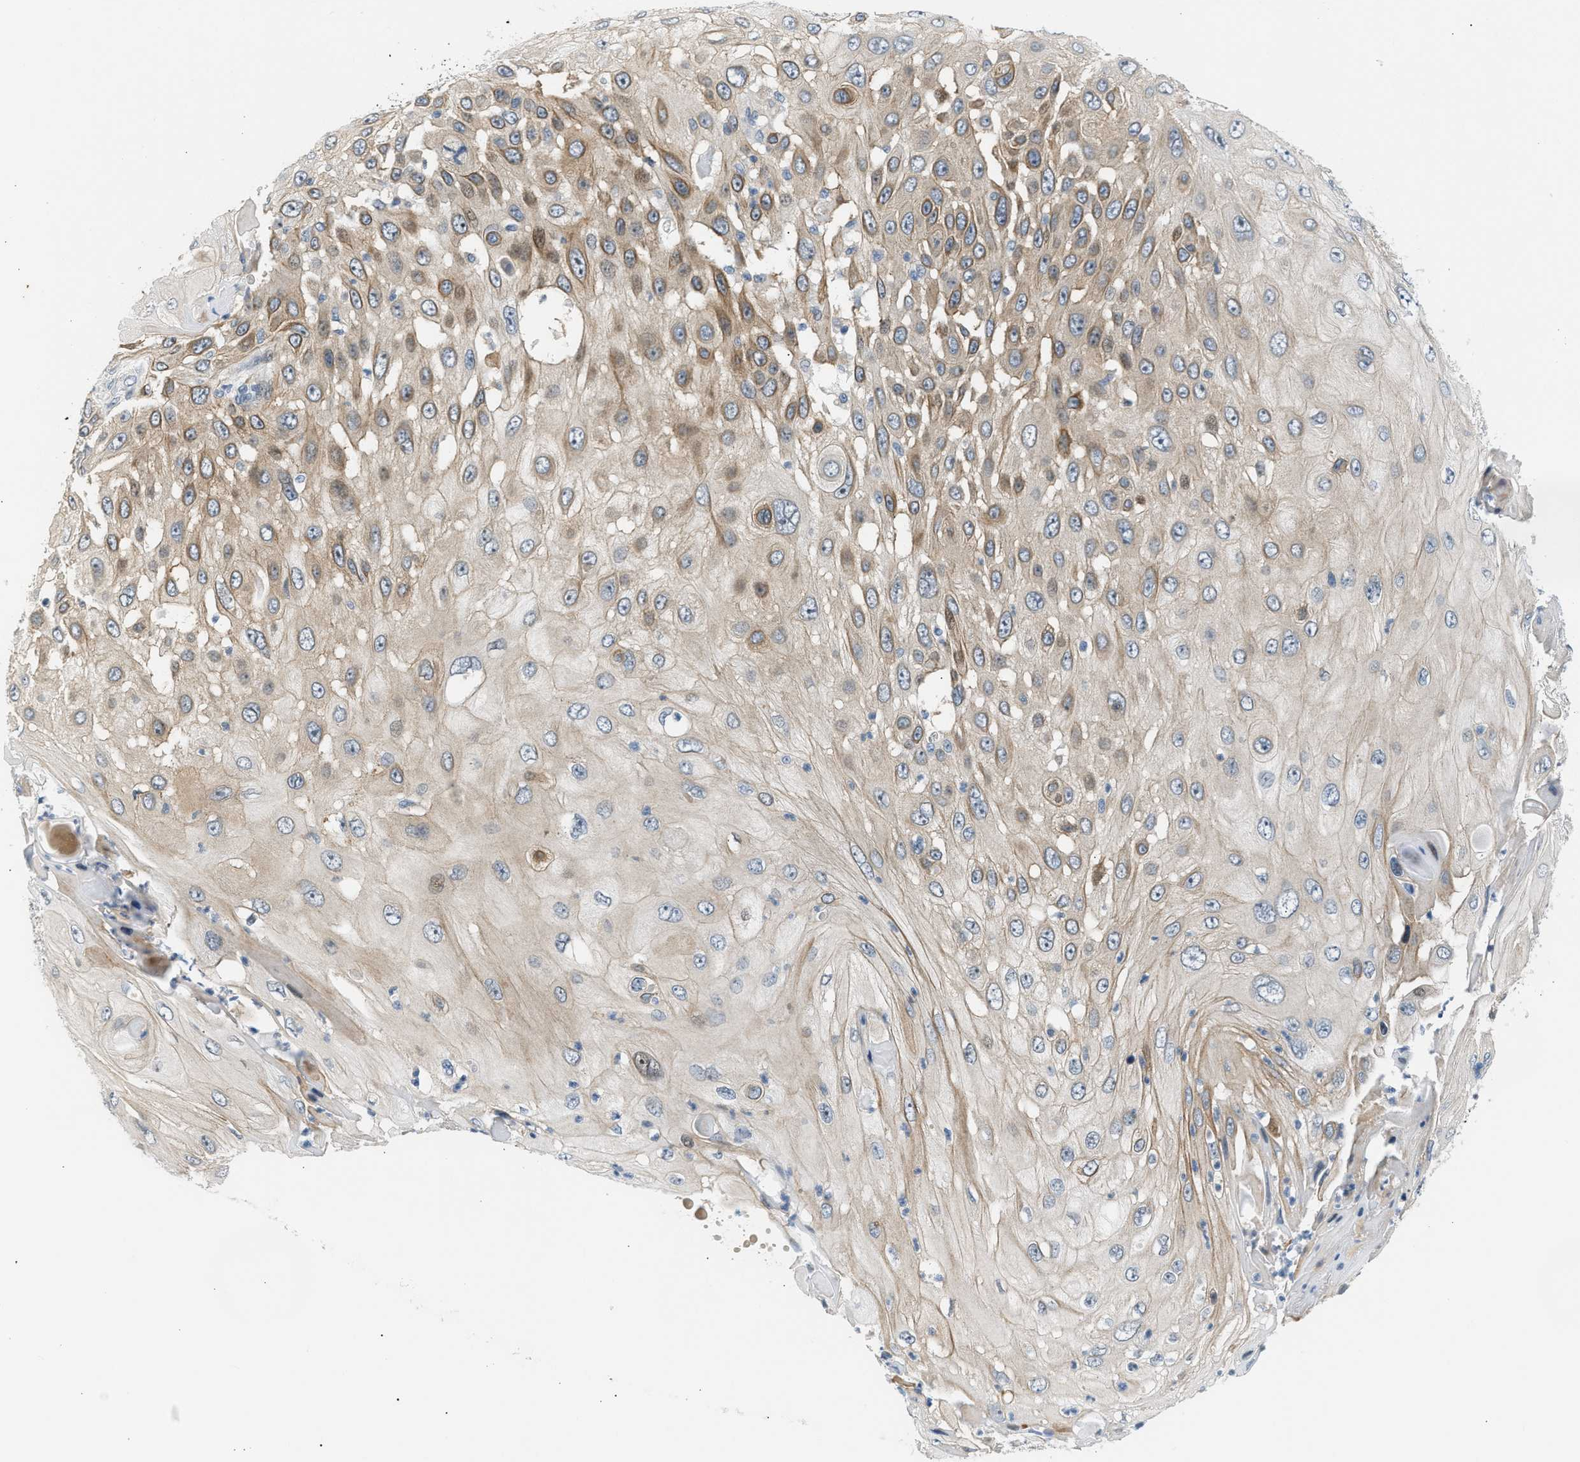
{"staining": {"intensity": "moderate", "quantity": "25%-75%", "location": "cytoplasmic/membranous"}, "tissue": "skin cancer", "cell_type": "Tumor cells", "image_type": "cancer", "snomed": [{"axis": "morphology", "description": "Squamous cell carcinoma, NOS"}, {"axis": "topography", "description": "Skin"}], "caption": "Tumor cells reveal medium levels of moderate cytoplasmic/membranous expression in approximately 25%-75% of cells in human skin cancer (squamous cell carcinoma).", "gene": "NPS", "patient": {"sex": "female", "age": 44}}